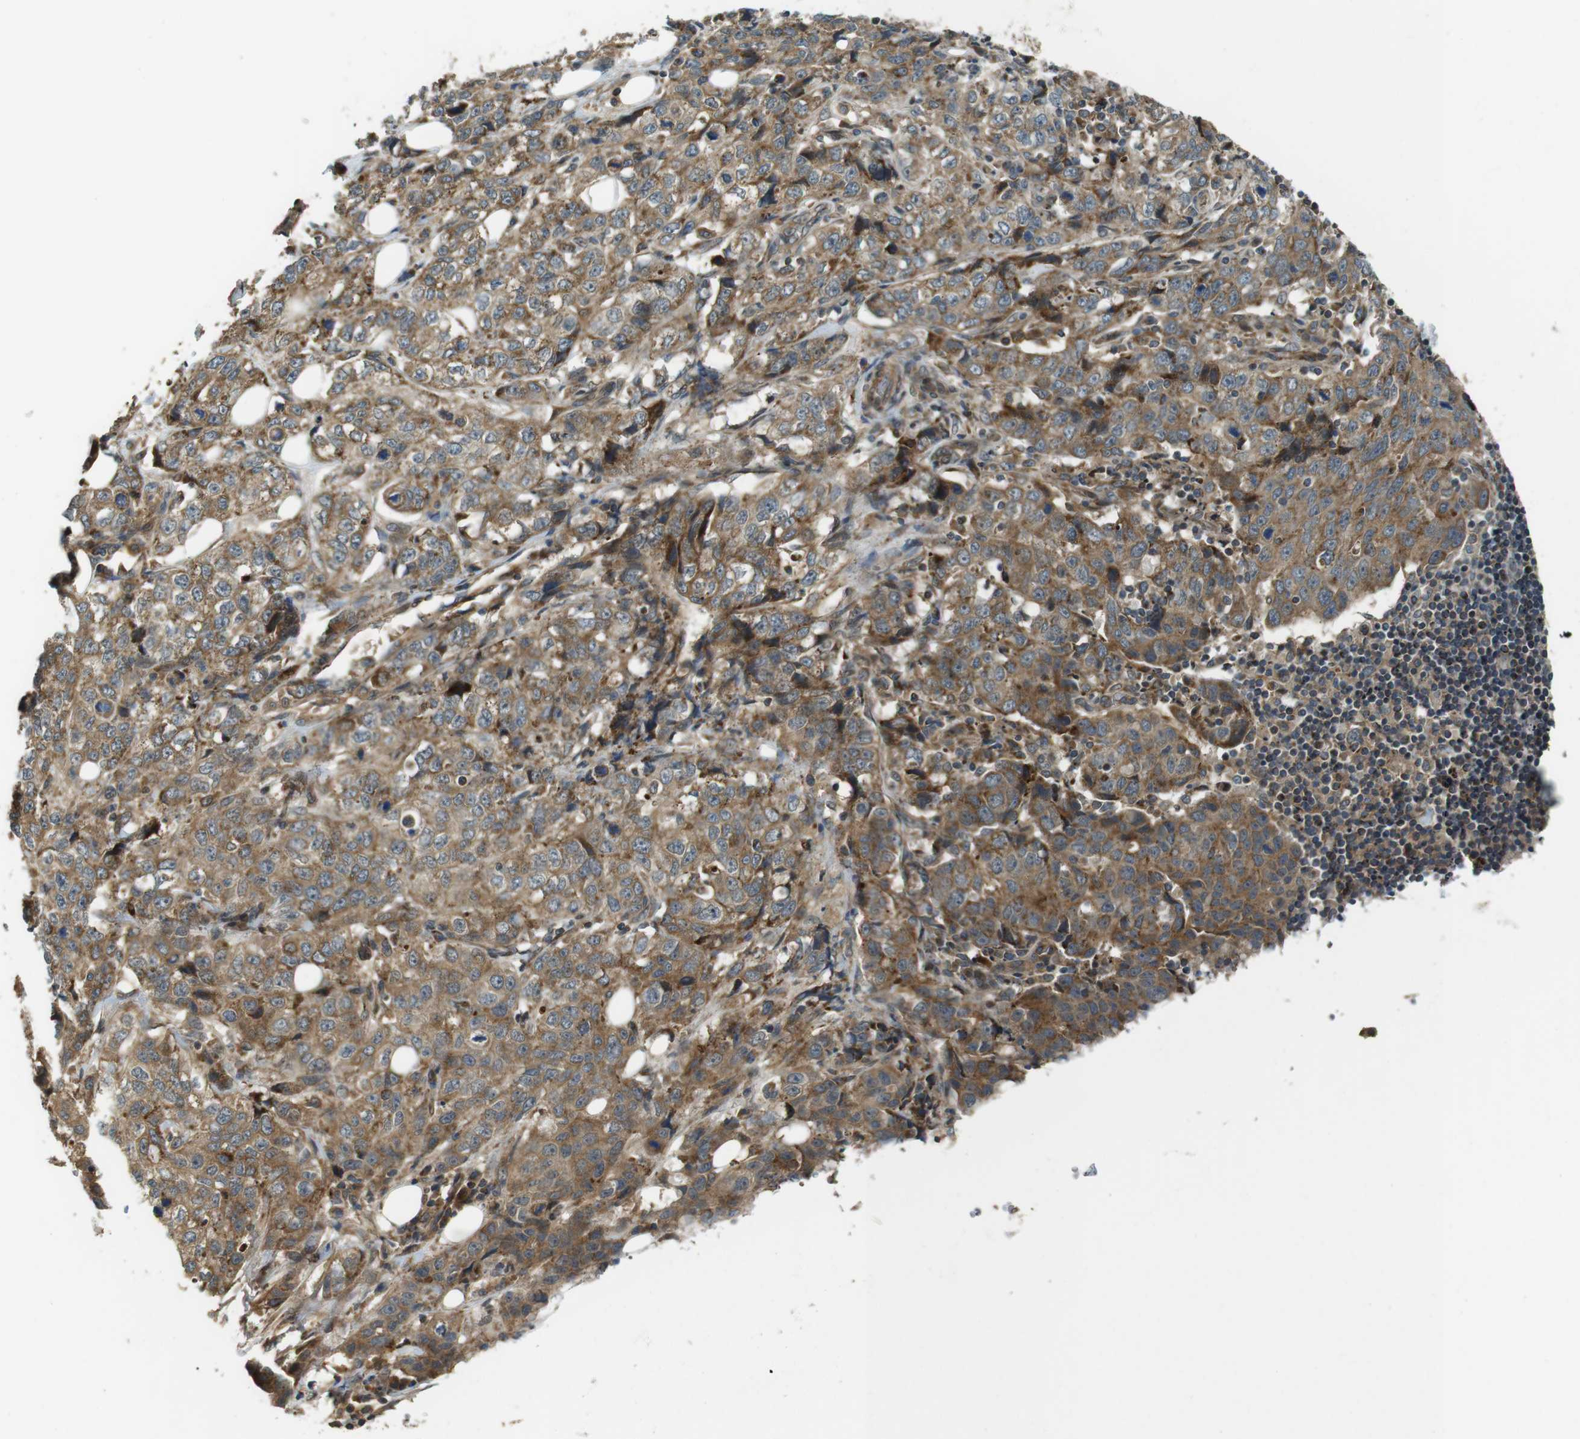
{"staining": {"intensity": "moderate", "quantity": ">75%", "location": "cytoplasmic/membranous"}, "tissue": "stomach cancer", "cell_type": "Tumor cells", "image_type": "cancer", "snomed": [{"axis": "morphology", "description": "Adenocarcinoma, NOS"}, {"axis": "topography", "description": "Stomach"}], "caption": "Stomach cancer (adenocarcinoma) tissue reveals moderate cytoplasmic/membranous positivity in about >75% of tumor cells, visualized by immunohistochemistry.", "gene": "IFFO2", "patient": {"sex": "male", "age": 48}}